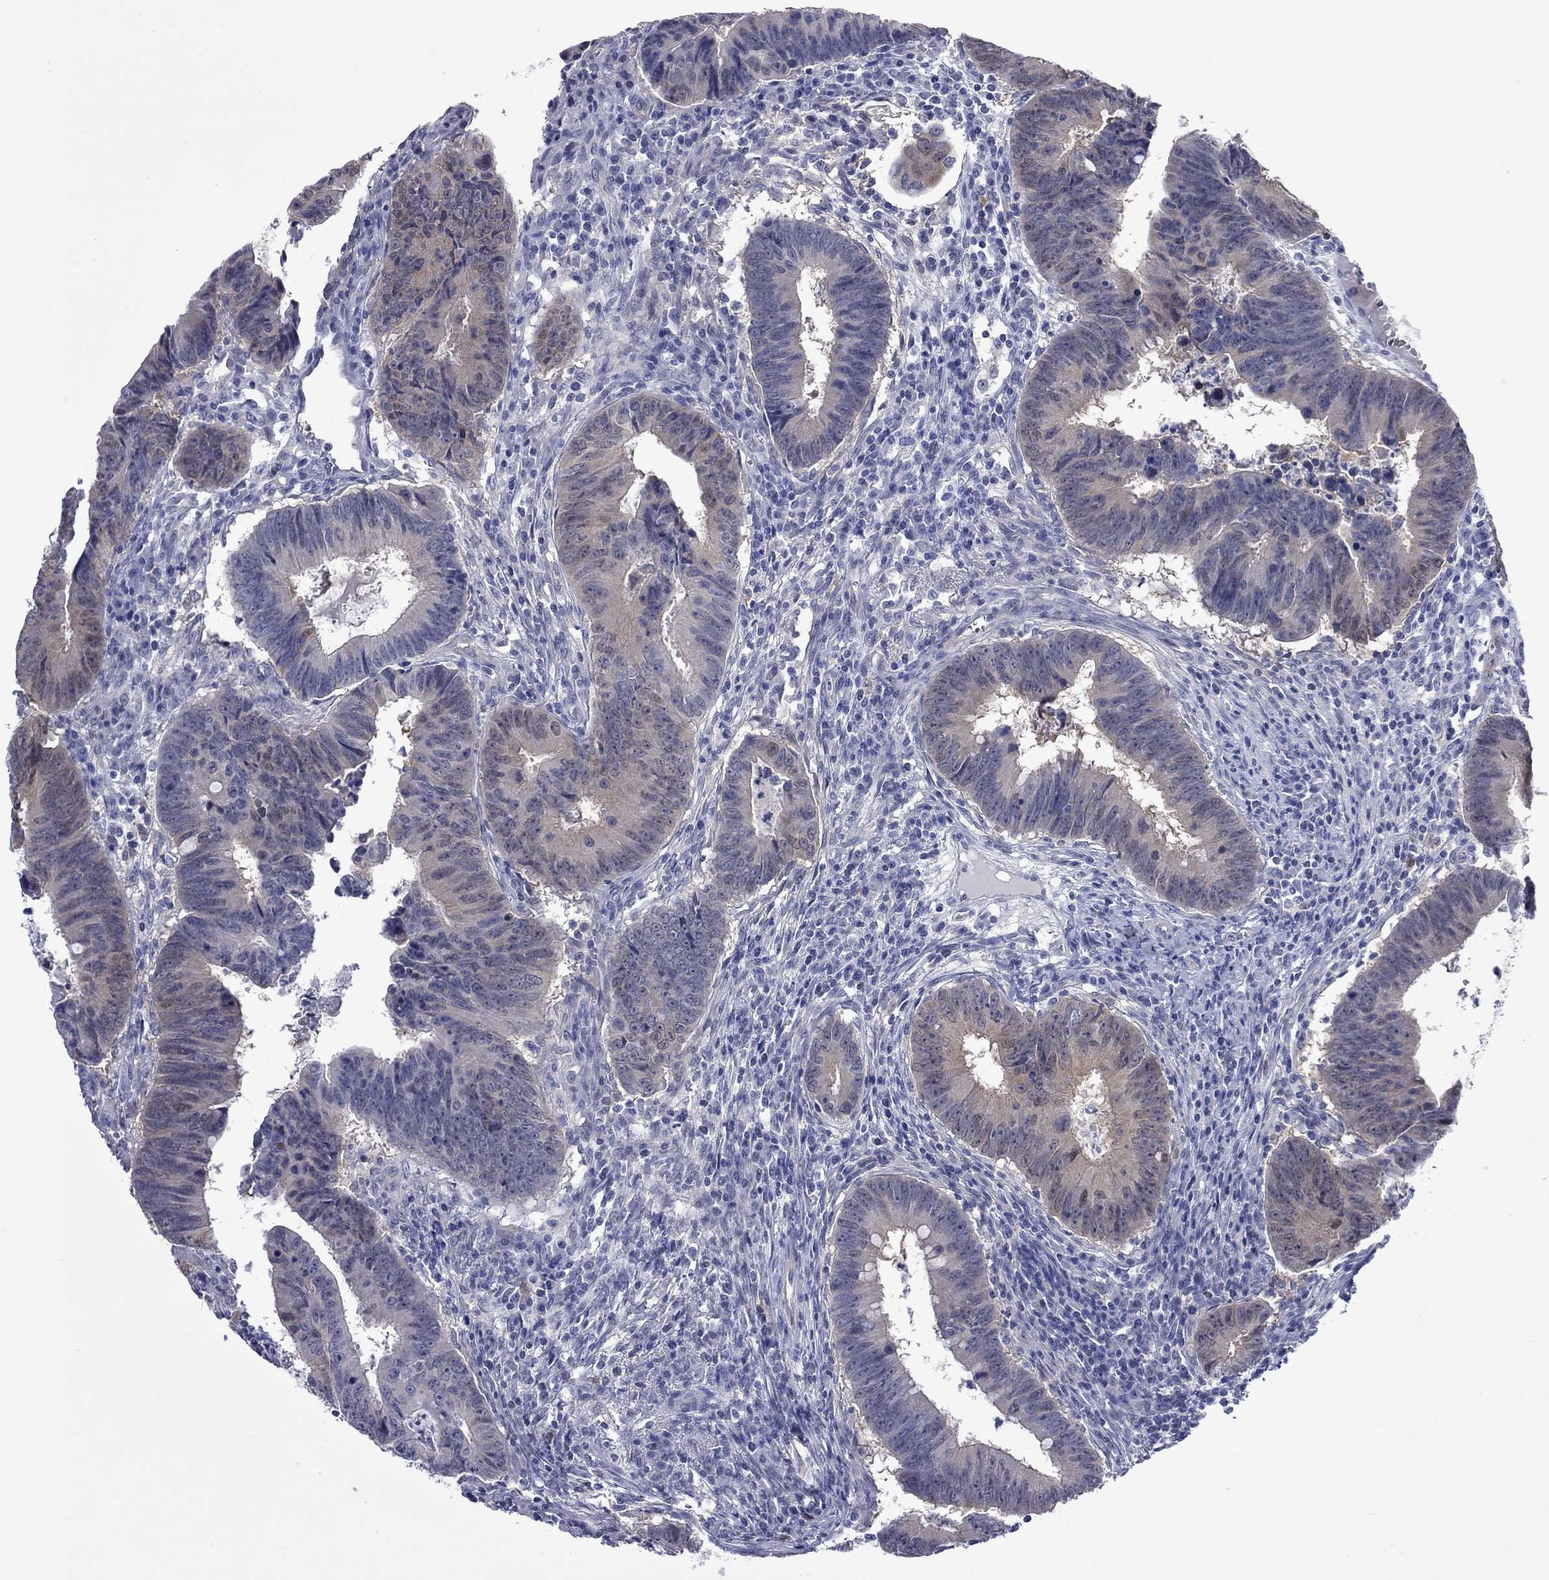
{"staining": {"intensity": "weak", "quantity": "25%-75%", "location": "cytoplasmic/membranous"}, "tissue": "colorectal cancer", "cell_type": "Tumor cells", "image_type": "cancer", "snomed": [{"axis": "morphology", "description": "Adenocarcinoma, NOS"}, {"axis": "topography", "description": "Colon"}], "caption": "Protein expression analysis of colorectal cancer demonstrates weak cytoplasmic/membranous staining in about 25%-75% of tumor cells. Using DAB (3,3'-diaminobenzidine) (brown) and hematoxylin (blue) stains, captured at high magnification using brightfield microscopy.", "gene": "CTNNBIP1", "patient": {"sex": "female", "age": 87}}